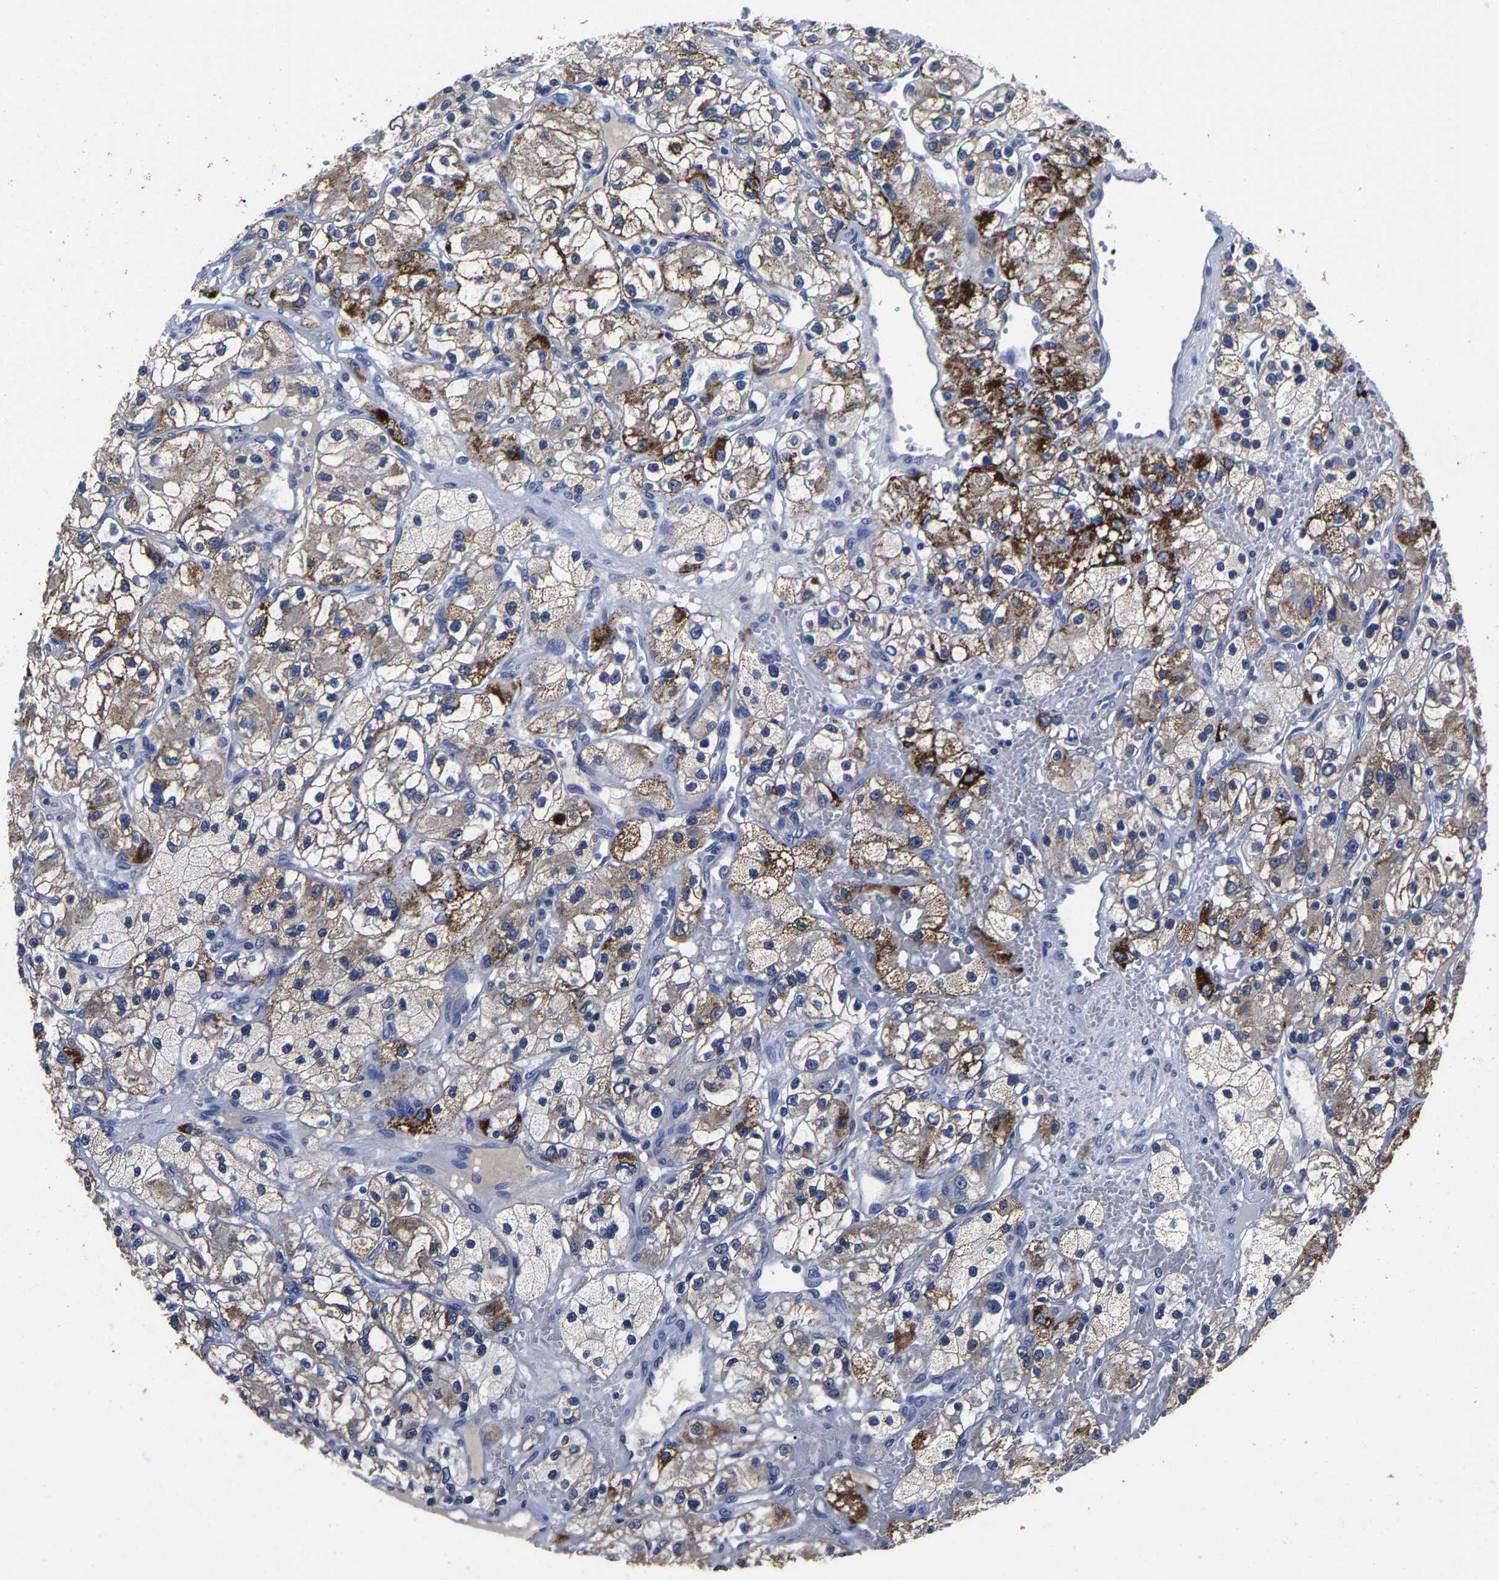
{"staining": {"intensity": "moderate", "quantity": "25%-75%", "location": "cytoplasmic/membranous"}, "tissue": "renal cancer", "cell_type": "Tumor cells", "image_type": "cancer", "snomed": [{"axis": "morphology", "description": "Adenocarcinoma, NOS"}, {"axis": "topography", "description": "Kidney"}], "caption": "Renal cancer stained for a protein demonstrates moderate cytoplasmic/membranous positivity in tumor cells. The protein of interest is stained brown, and the nuclei are stained in blue (DAB IHC with brightfield microscopy, high magnification).", "gene": "PSPH", "patient": {"sex": "female", "age": 57}}